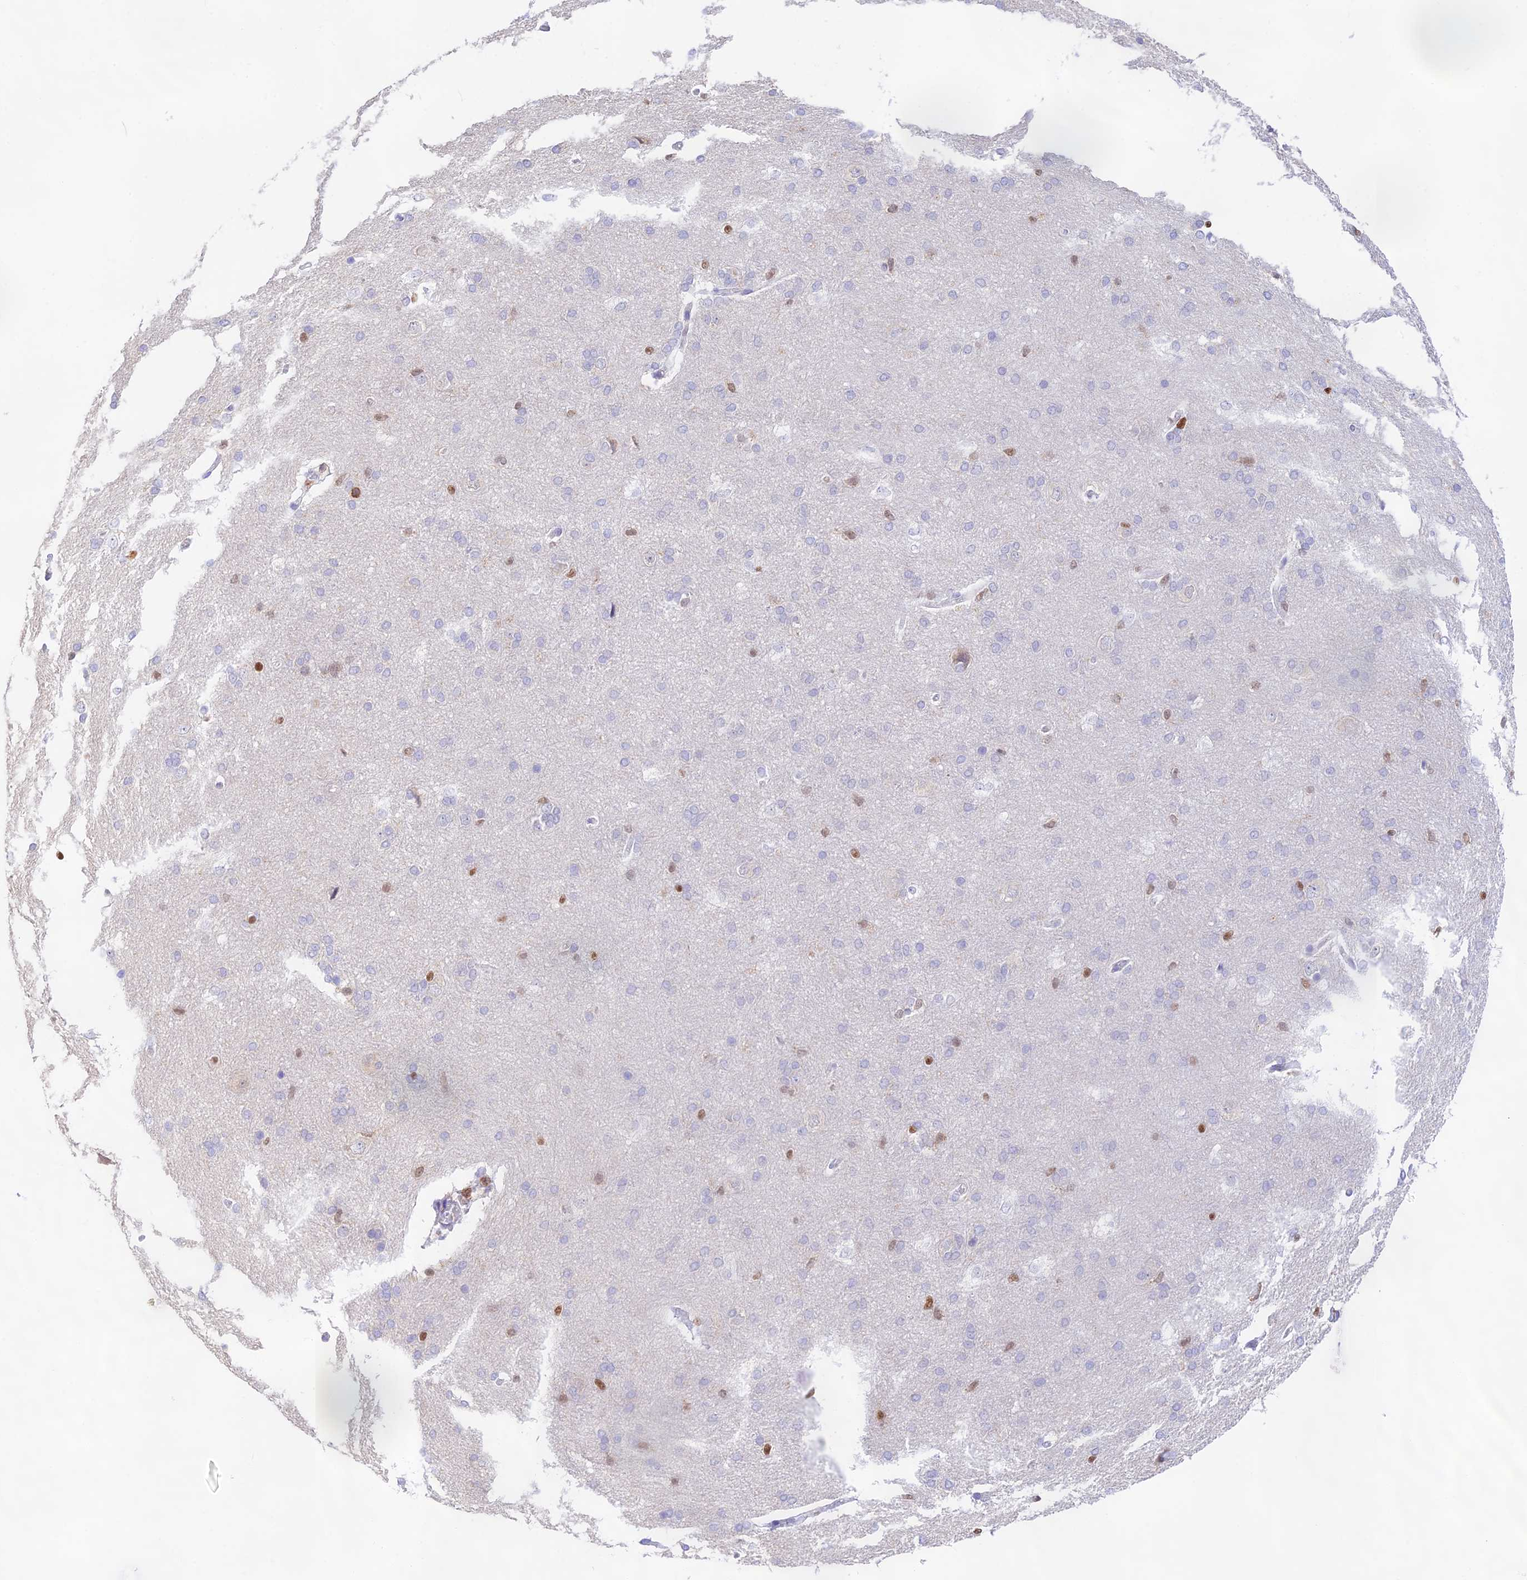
{"staining": {"intensity": "negative", "quantity": "none", "location": "none"}, "tissue": "cerebral cortex", "cell_type": "Endothelial cells", "image_type": "normal", "snomed": [{"axis": "morphology", "description": "Normal tissue, NOS"}, {"axis": "topography", "description": "Cerebral cortex"}], "caption": "Immunohistochemistry image of benign cerebral cortex: cerebral cortex stained with DAB shows no significant protein positivity in endothelial cells. (Brightfield microscopy of DAB (3,3'-diaminobenzidine) IHC at high magnification).", "gene": "DENND1C", "patient": {"sex": "male", "age": 62}}